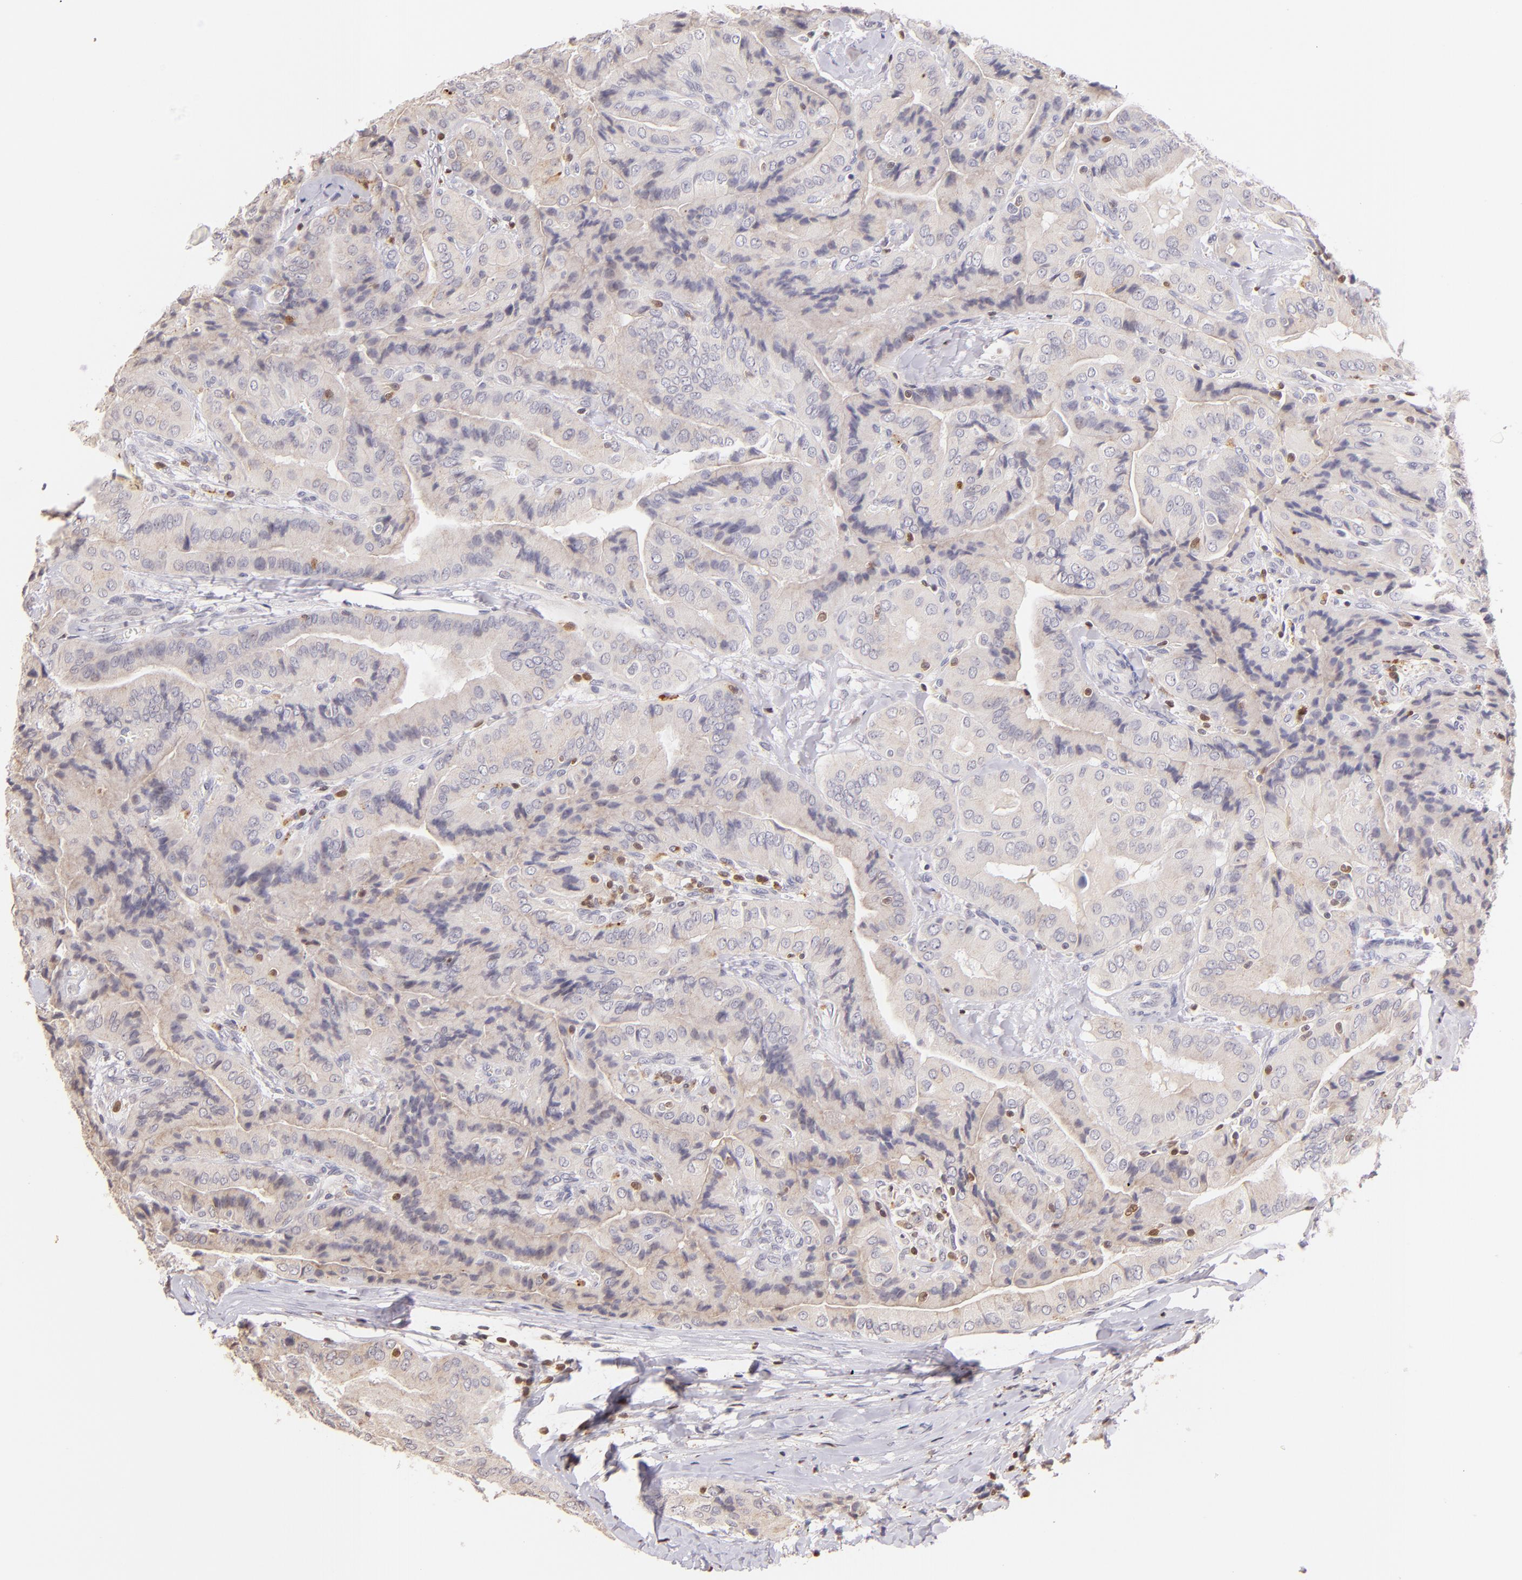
{"staining": {"intensity": "weak", "quantity": "<25%", "location": "cytoplasmic/membranous"}, "tissue": "thyroid cancer", "cell_type": "Tumor cells", "image_type": "cancer", "snomed": [{"axis": "morphology", "description": "Papillary adenocarcinoma, NOS"}, {"axis": "topography", "description": "Thyroid gland"}], "caption": "Thyroid cancer (papillary adenocarcinoma) stained for a protein using IHC shows no expression tumor cells.", "gene": "ZAP70", "patient": {"sex": "female", "age": 71}}